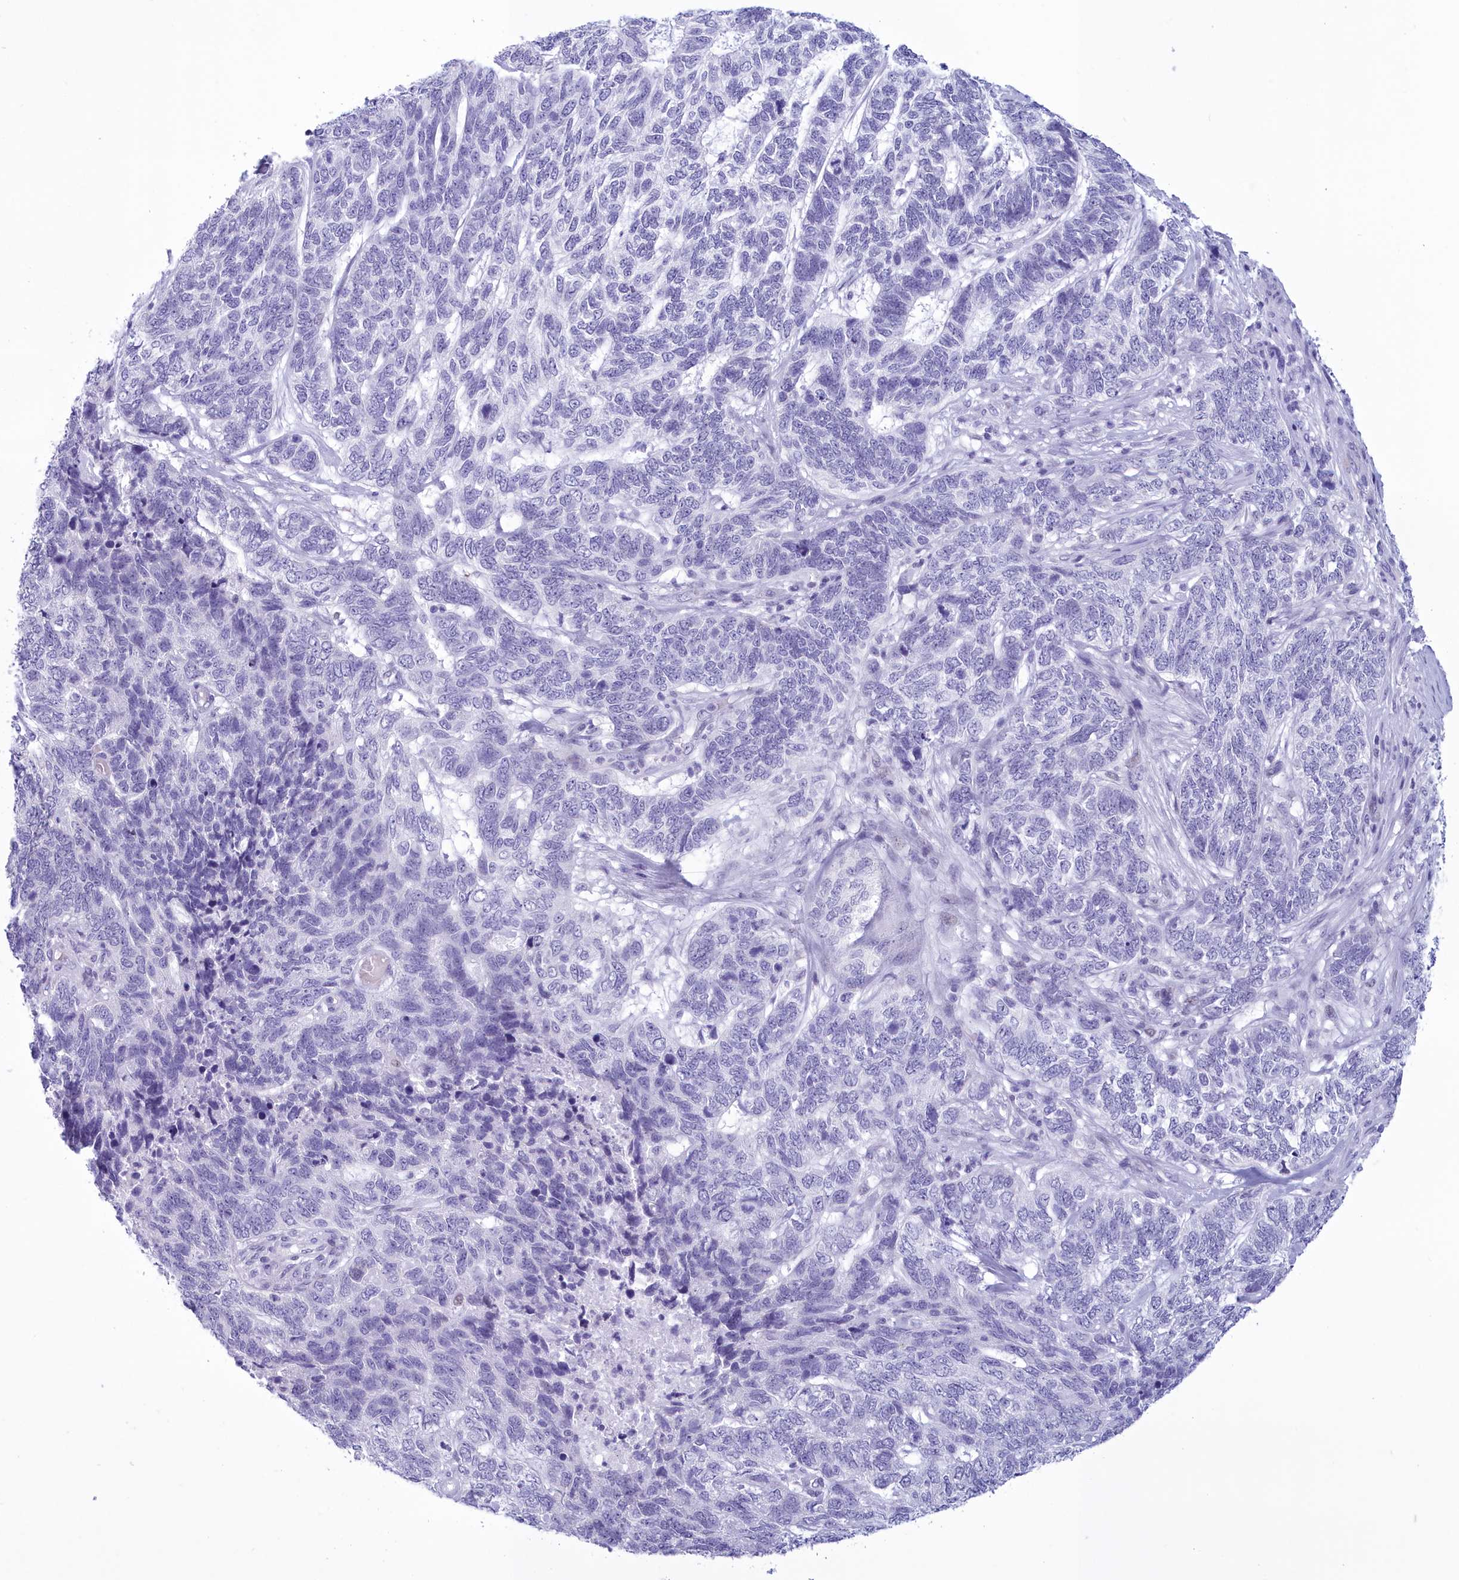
{"staining": {"intensity": "negative", "quantity": "none", "location": "none"}, "tissue": "skin cancer", "cell_type": "Tumor cells", "image_type": "cancer", "snomed": [{"axis": "morphology", "description": "Basal cell carcinoma"}, {"axis": "topography", "description": "Skin"}], "caption": "Skin cancer (basal cell carcinoma) was stained to show a protein in brown. There is no significant expression in tumor cells.", "gene": "SNX20", "patient": {"sex": "female", "age": 65}}